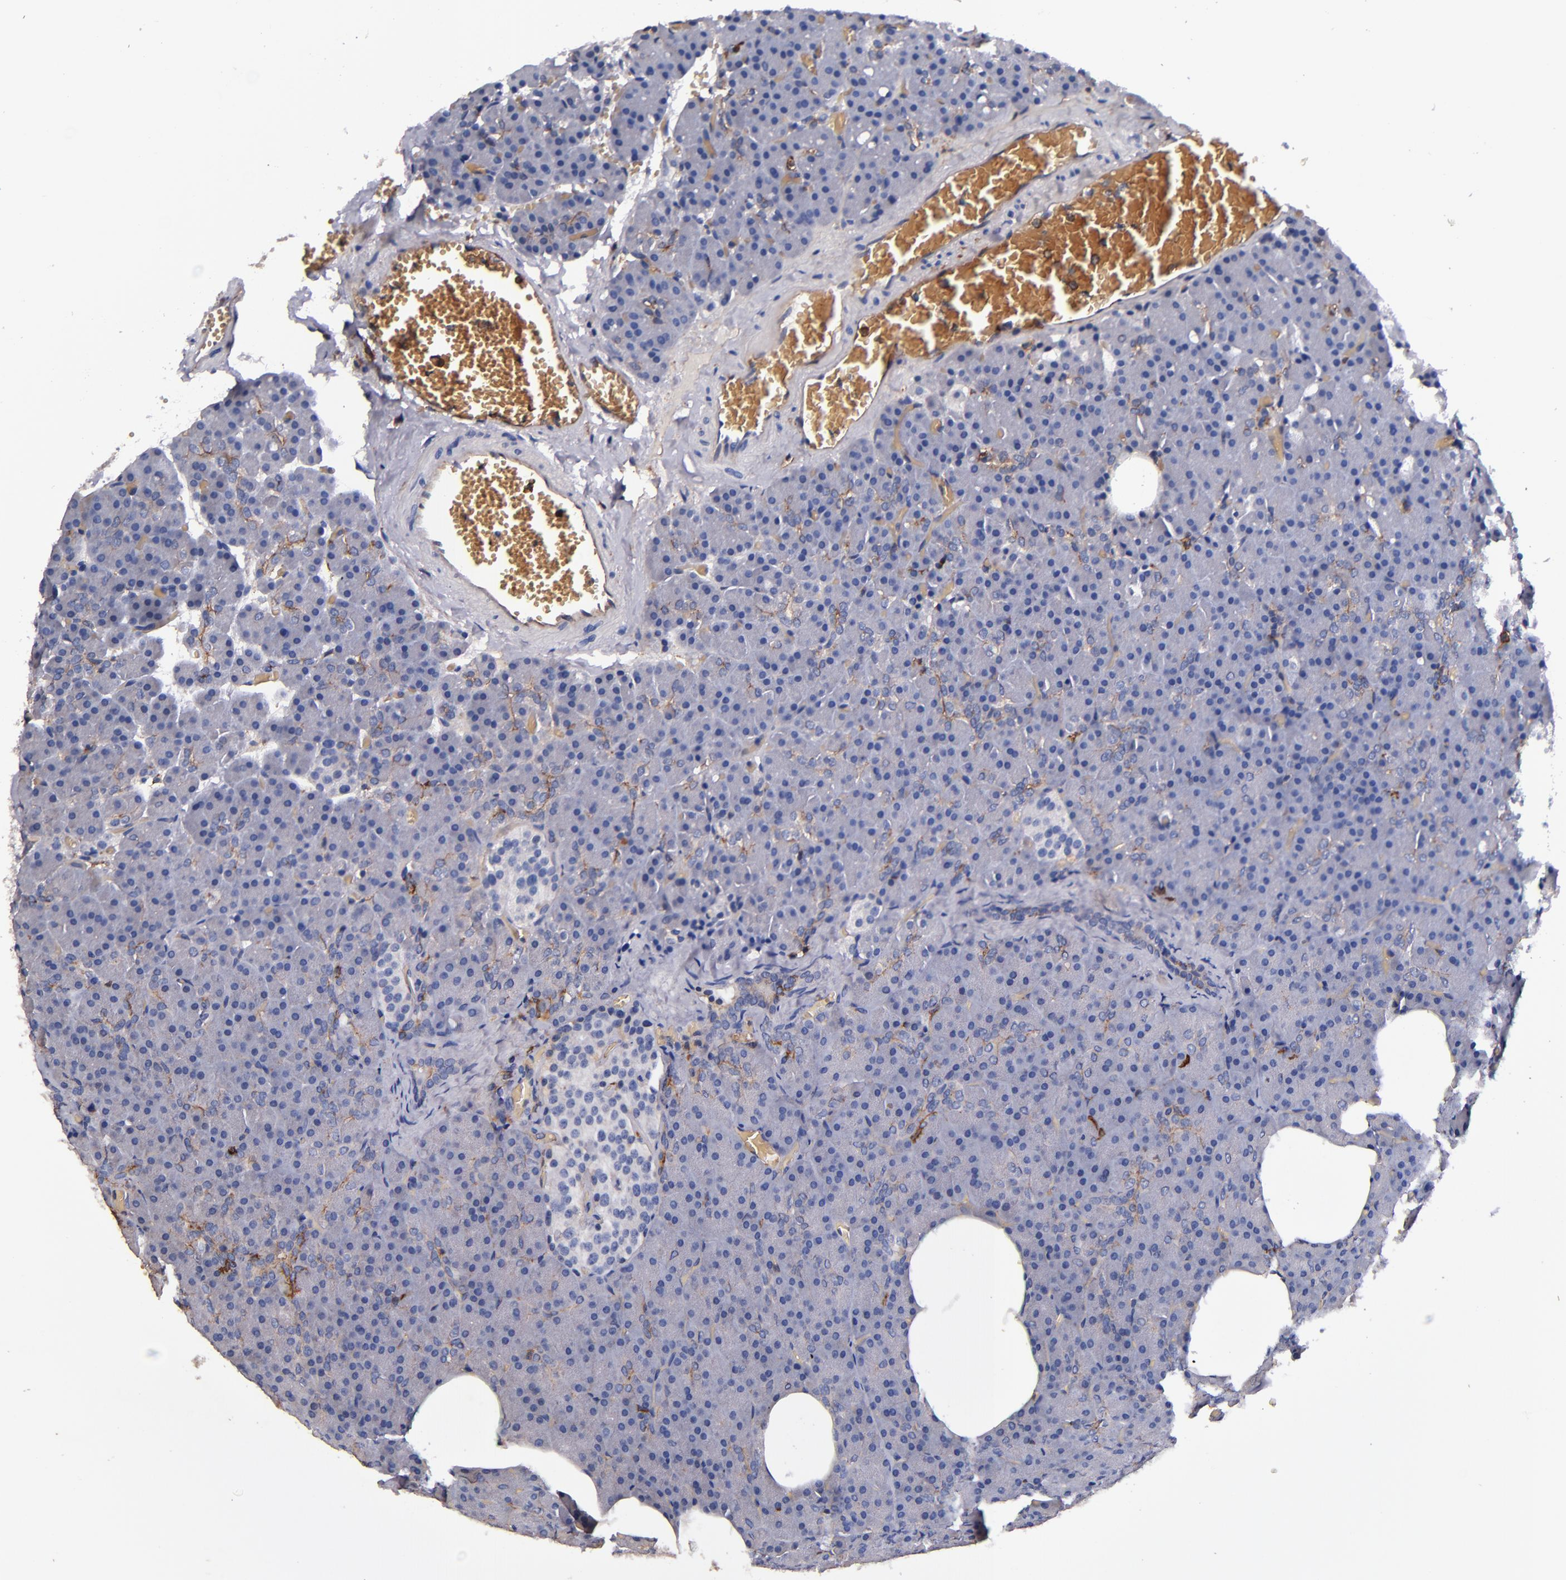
{"staining": {"intensity": "negative", "quantity": "none", "location": "none"}, "tissue": "carcinoid", "cell_type": "Tumor cells", "image_type": "cancer", "snomed": [{"axis": "morphology", "description": "Normal tissue, NOS"}, {"axis": "morphology", "description": "Carcinoid, malignant, NOS"}, {"axis": "topography", "description": "Pancreas"}], "caption": "A high-resolution photomicrograph shows immunohistochemistry staining of malignant carcinoid, which shows no significant staining in tumor cells. (Immunohistochemistry (ihc), brightfield microscopy, high magnification).", "gene": "SIRPA", "patient": {"sex": "female", "age": 35}}